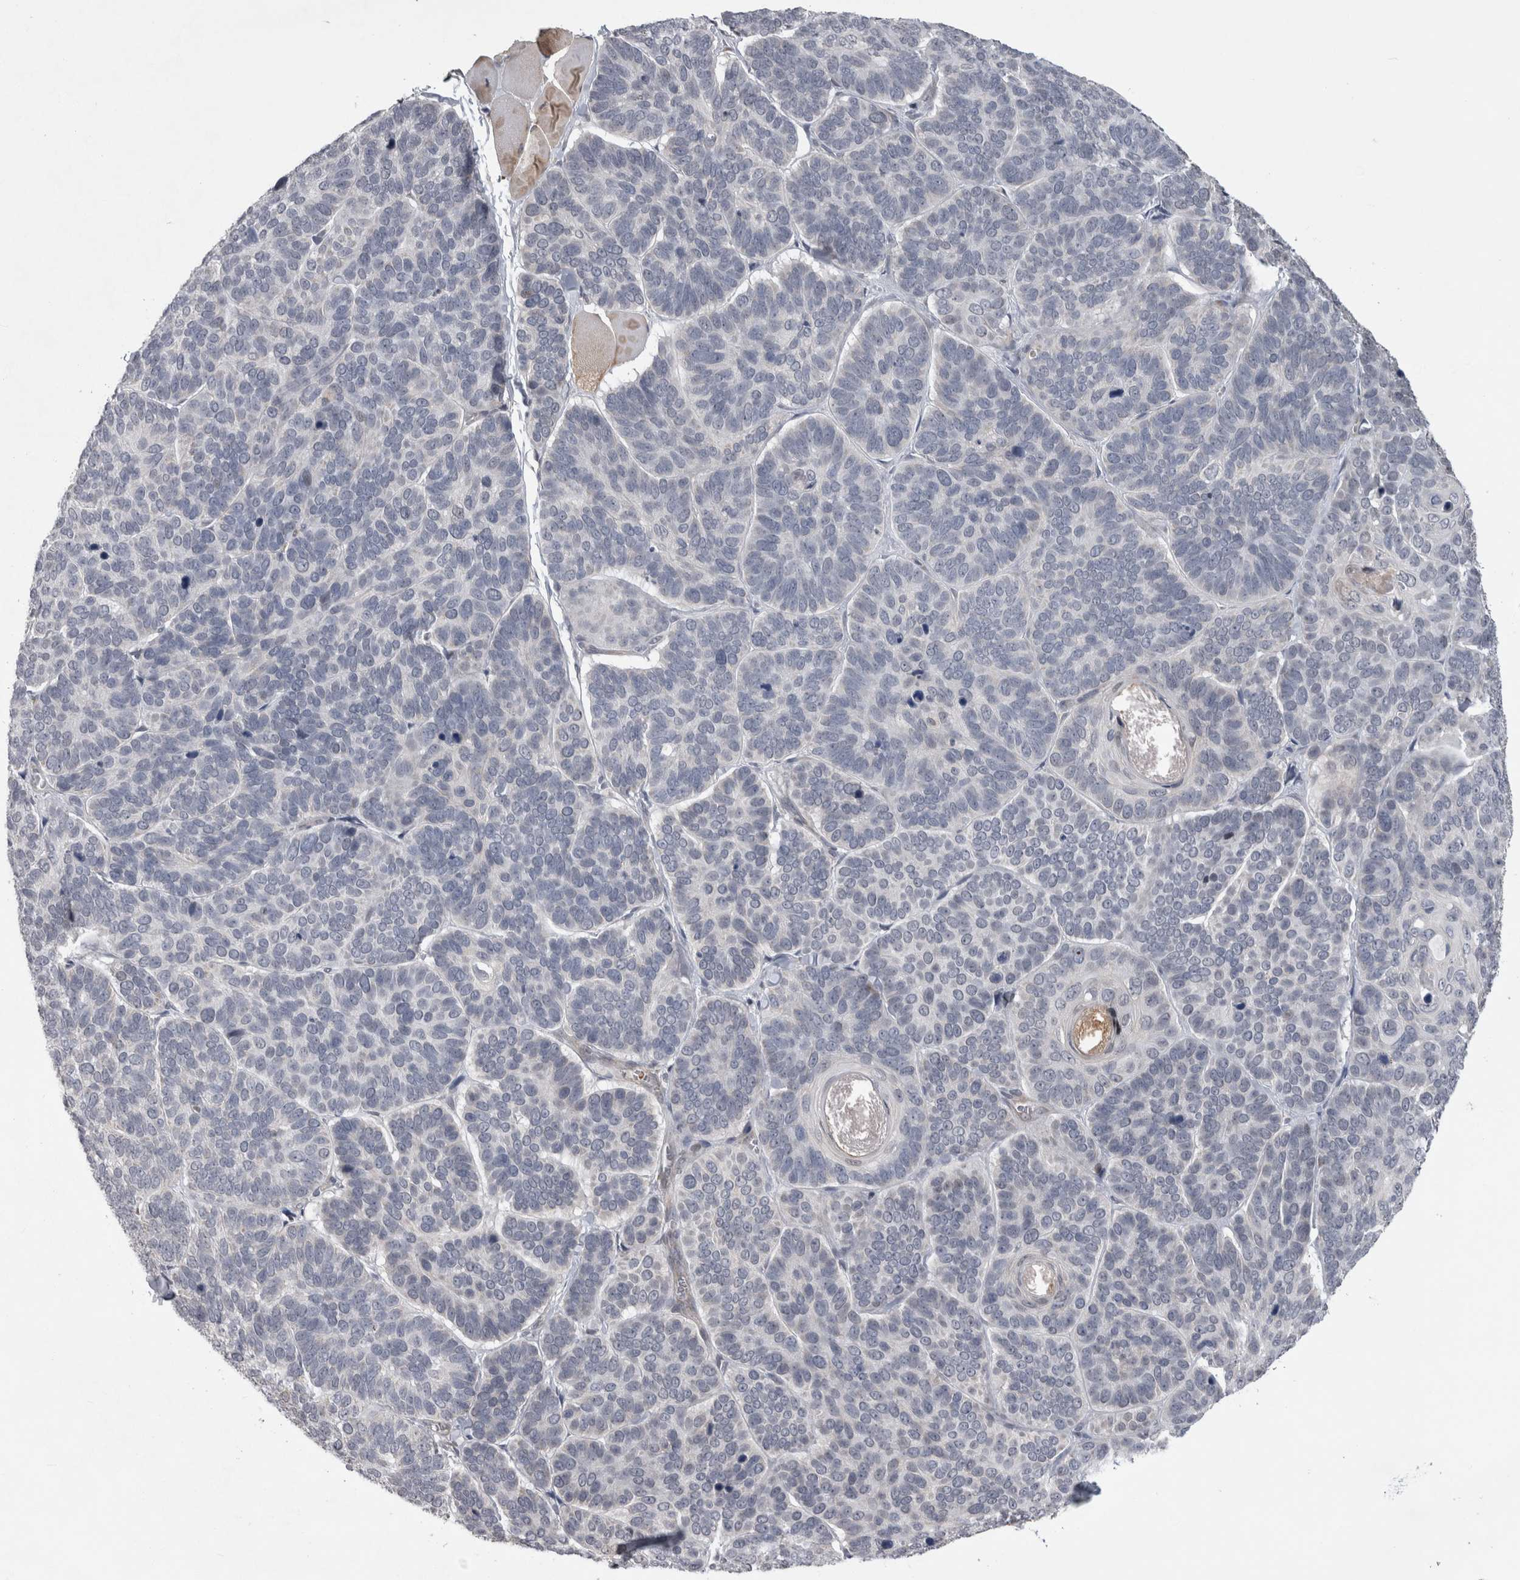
{"staining": {"intensity": "negative", "quantity": "none", "location": "none"}, "tissue": "skin cancer", "cell_type": "Tumor cells", "image_type": "cancer", "snomed": [{"axis": "morphology", "description": "Basal cell carcinoma"}, {"axis": "topography", "description": "Skin"}], "caption": "Tumor cells are negative for brown protein staining in skin cancer (basal cell carcinoma). Brightfield microscopy of immunohistochemistry stained with DAB (brown) and hematoxylin (blue), captured at high magnification.", "gene": "IFI44", "patient": {"sex": "male", "age": 62}}